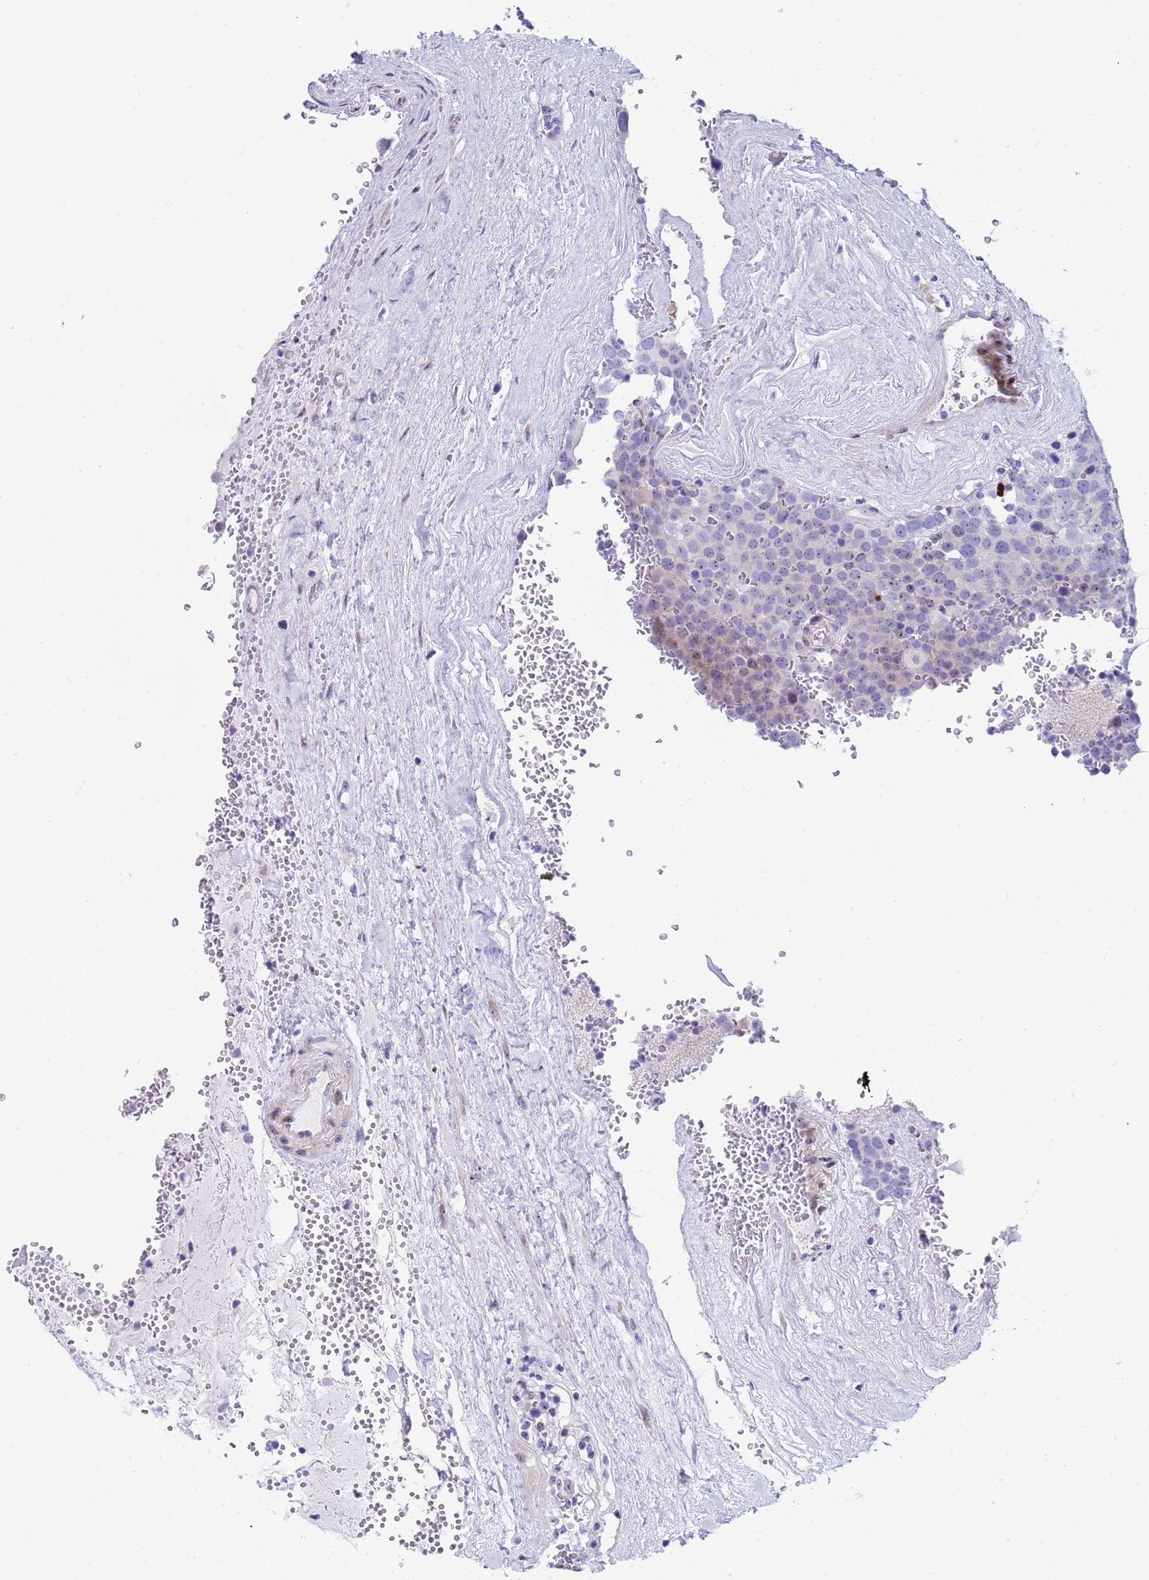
{"staining": {"intensity": "moderate", "quantity": "<25%", "location": "cytoplasmic/membranous,nuclear"}, "tissue": "testis cancer", "cell_type": "Tumor cells", "image_type": "cancer", "snomed": [{"axis": "morphology", "description": "Seminoma, NOS"}, {"axis": "topography", "description": "Testis"}], "caption": "A high-resolution micrograph shows IHC staining of testis cancer (seminoma), which reveals moderate cytoplasmic/membranous and nuclear staining in about <25% of tumor cells.", "gene": "POP5", "patient": {"sex": "male", "age": 71}}